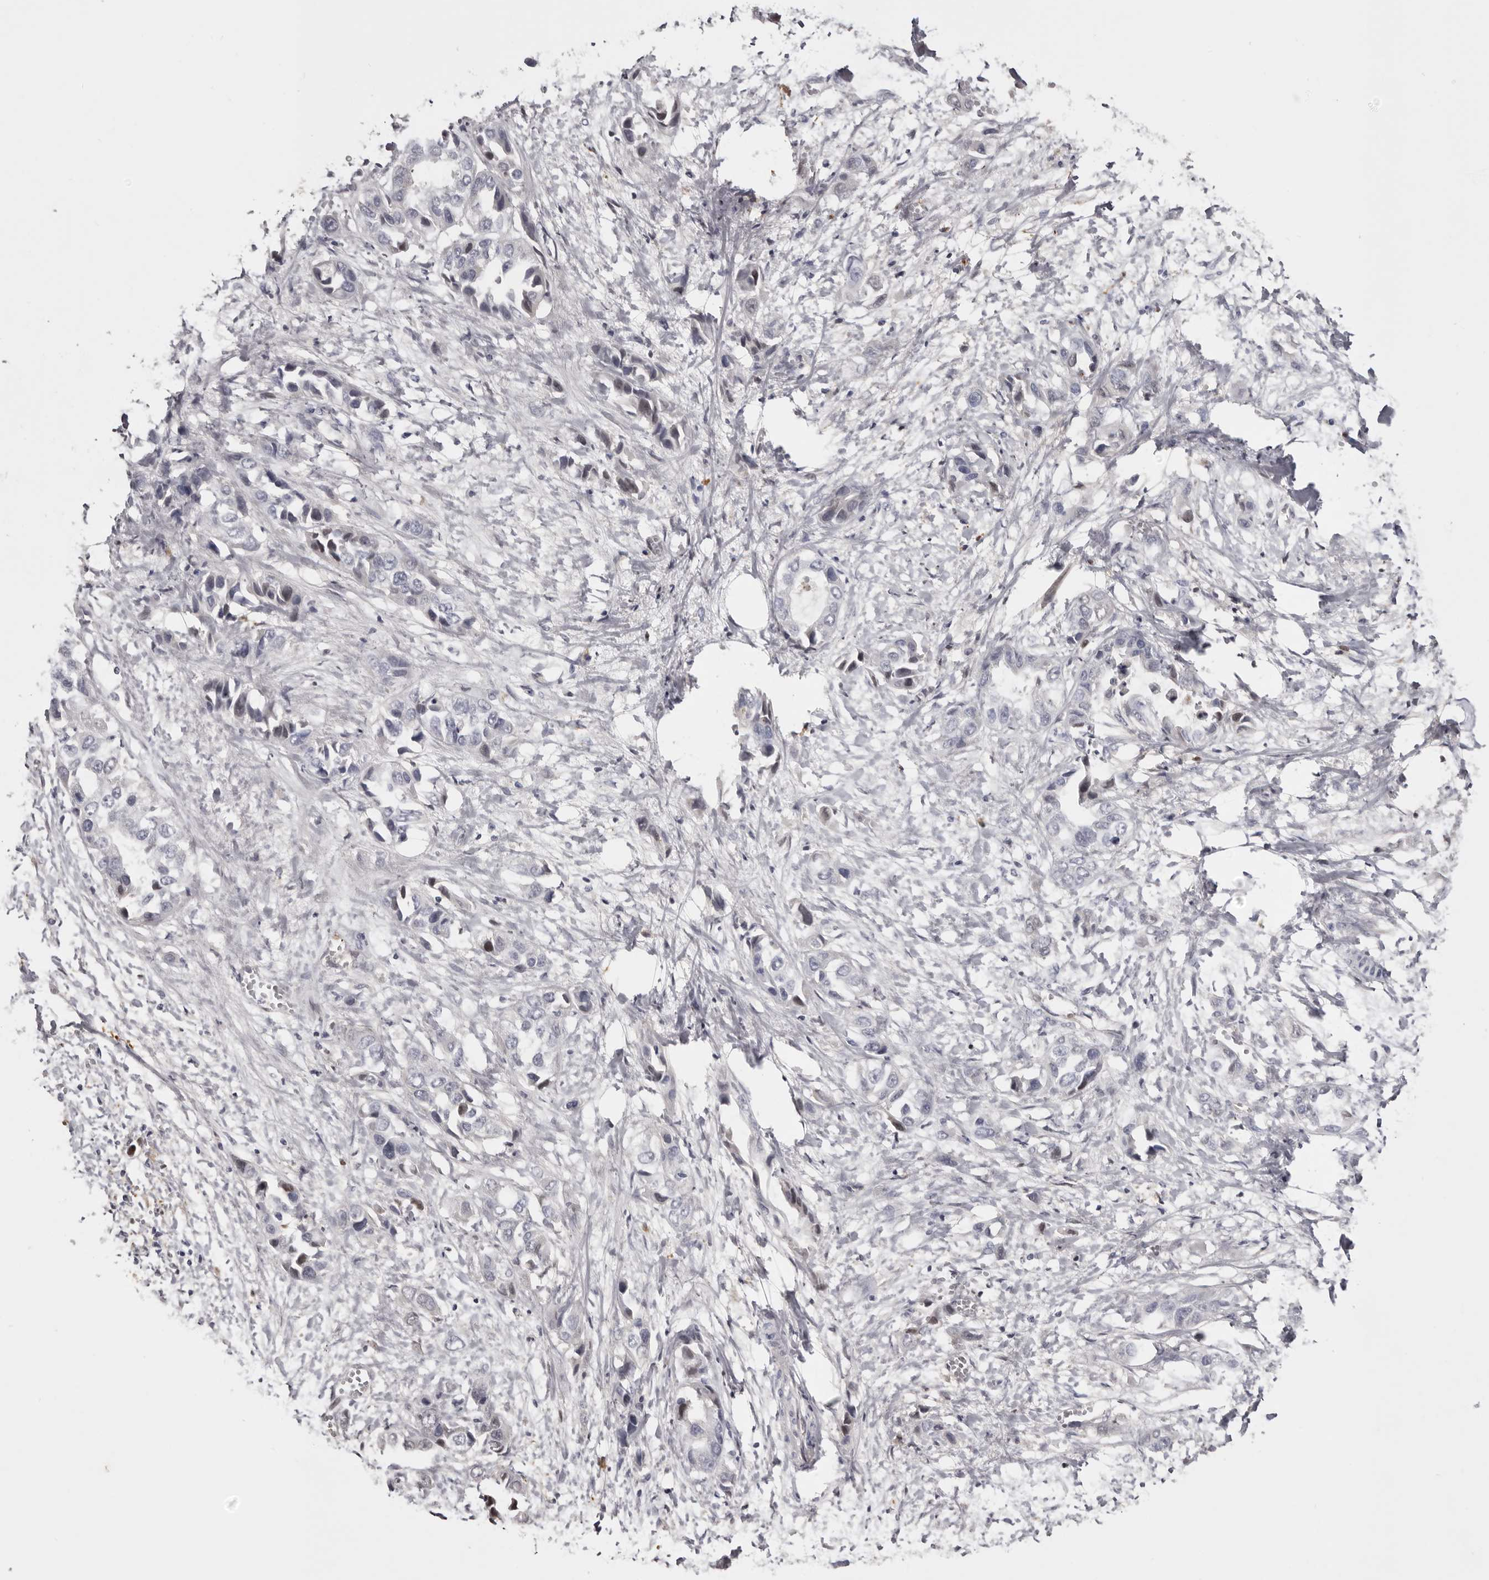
{"staining": {"intensity": "negative", "quantity": "none", "location": "none"}, "tissue": "liver cancer", "cell_type": "Tumor cells", "image_type": "cancer", "snomed": [{"axis": "morphology", "description": "Cholangiocarcinoma"}, {"axis": "topography", "description": "Liver"}], "caption": "High magnification brightfield microscopy of liver cancer stained with DAB (3,3'-diaminobenzidine) (brown) and counterstained with hematoxylin (blue): tumor cells show no significant positivity.", "gene": "KLHL38", "patient": {"sex": "female", "age": 52}}